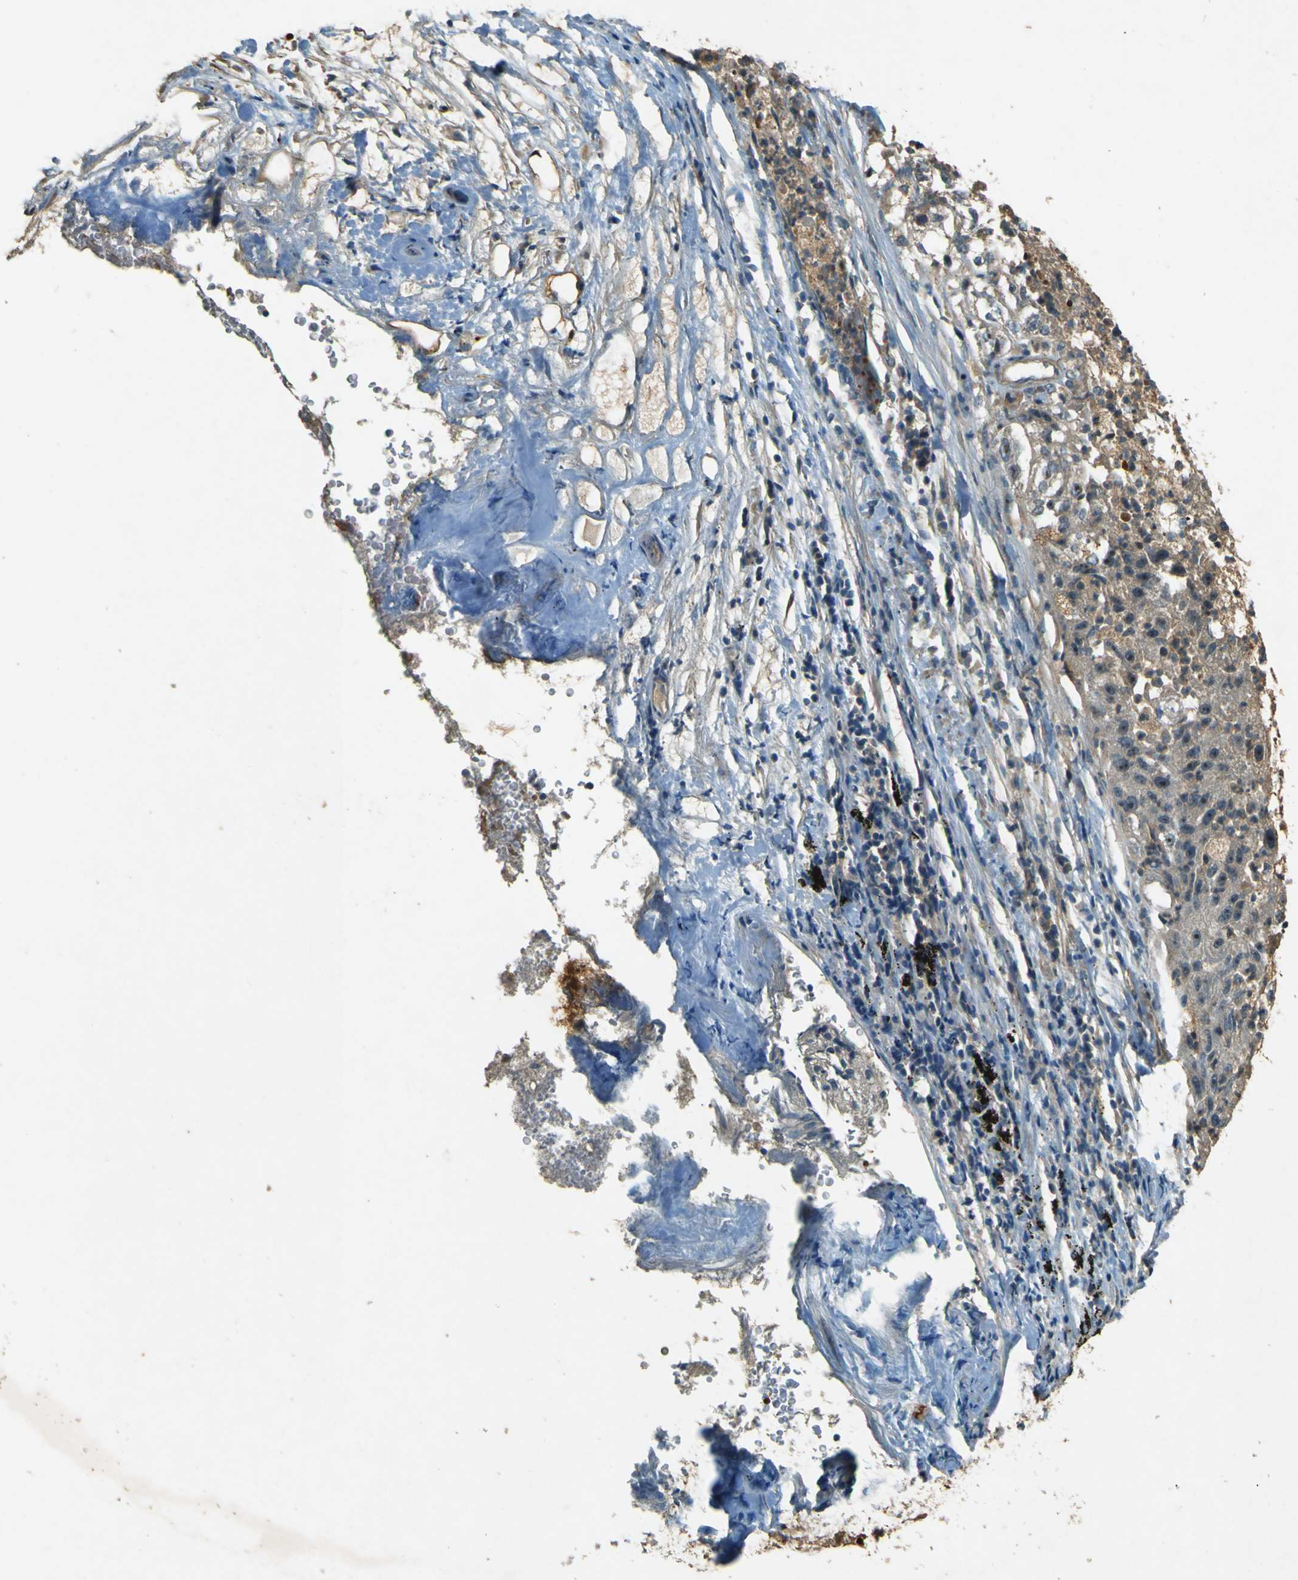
{"staining": {"intensity": "weak", "quantity": ">75%", "location": "cytoplasmic/membranous"}, "tissue": "lung cancer", "cell_type": "Tumor cells", "image_type": "cancer", "snomed": [{"axis": "morphology", "description": "Inflammation, NOS"}, {"axis": "morphology", "description": "Squamous cell carcinoma, NOS"}, {"axis": "topography", "description": "Lymph node"}, {"axis": "topography", "description": "Soft tissue"}, {"axis": "topography", "description": "Lung"}], "caption": "Tumor cells reveal low levels of weak cytoplasmic/membranous staining in approximately >75% of cells in lung cancer (squamous cell carcinoma).", "gene": "MPDZ", "patient": {"sex": "male", "age": 66}}